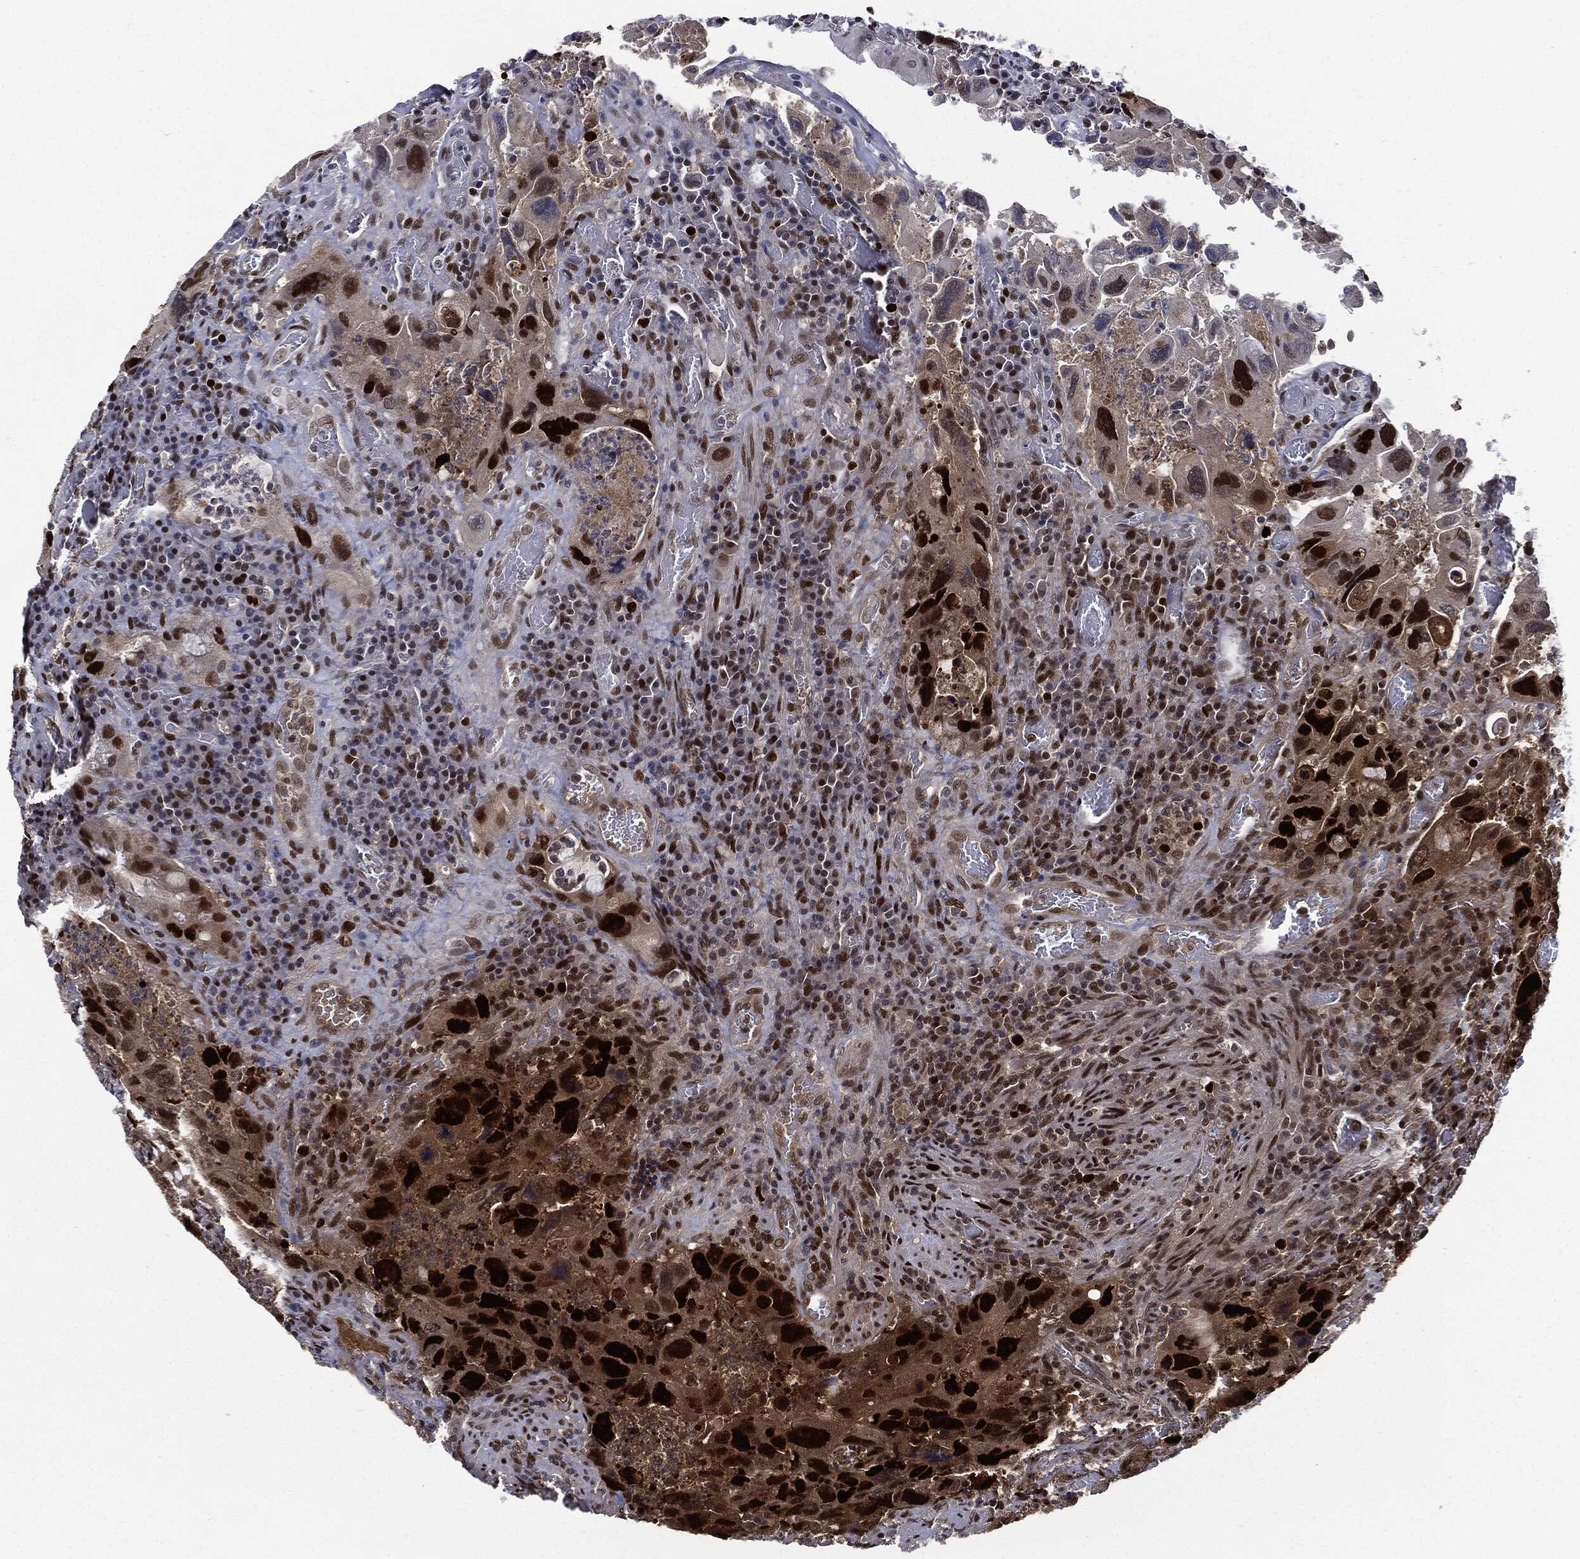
{"staining": {"intensity": "strong", "quantity": "25%-75%", "location": "nuclear"}, "tissue": "colorectal cancer", "cell_type": "Tumor cells", "image_type": "cancer", "snomed": [{"axis": "morphology", "description": "Adenocarcinoma, NOS"}, {"axis": "topography", "description": "Rectum"}], "caption": "Protein staining displays strong nuclear positivity in approximately 25%-75% of tumor cells in colorectal cancer (adenocarcinoma).", "gene": "PCNA", "patient": {"sex": "male", "age": 62}}